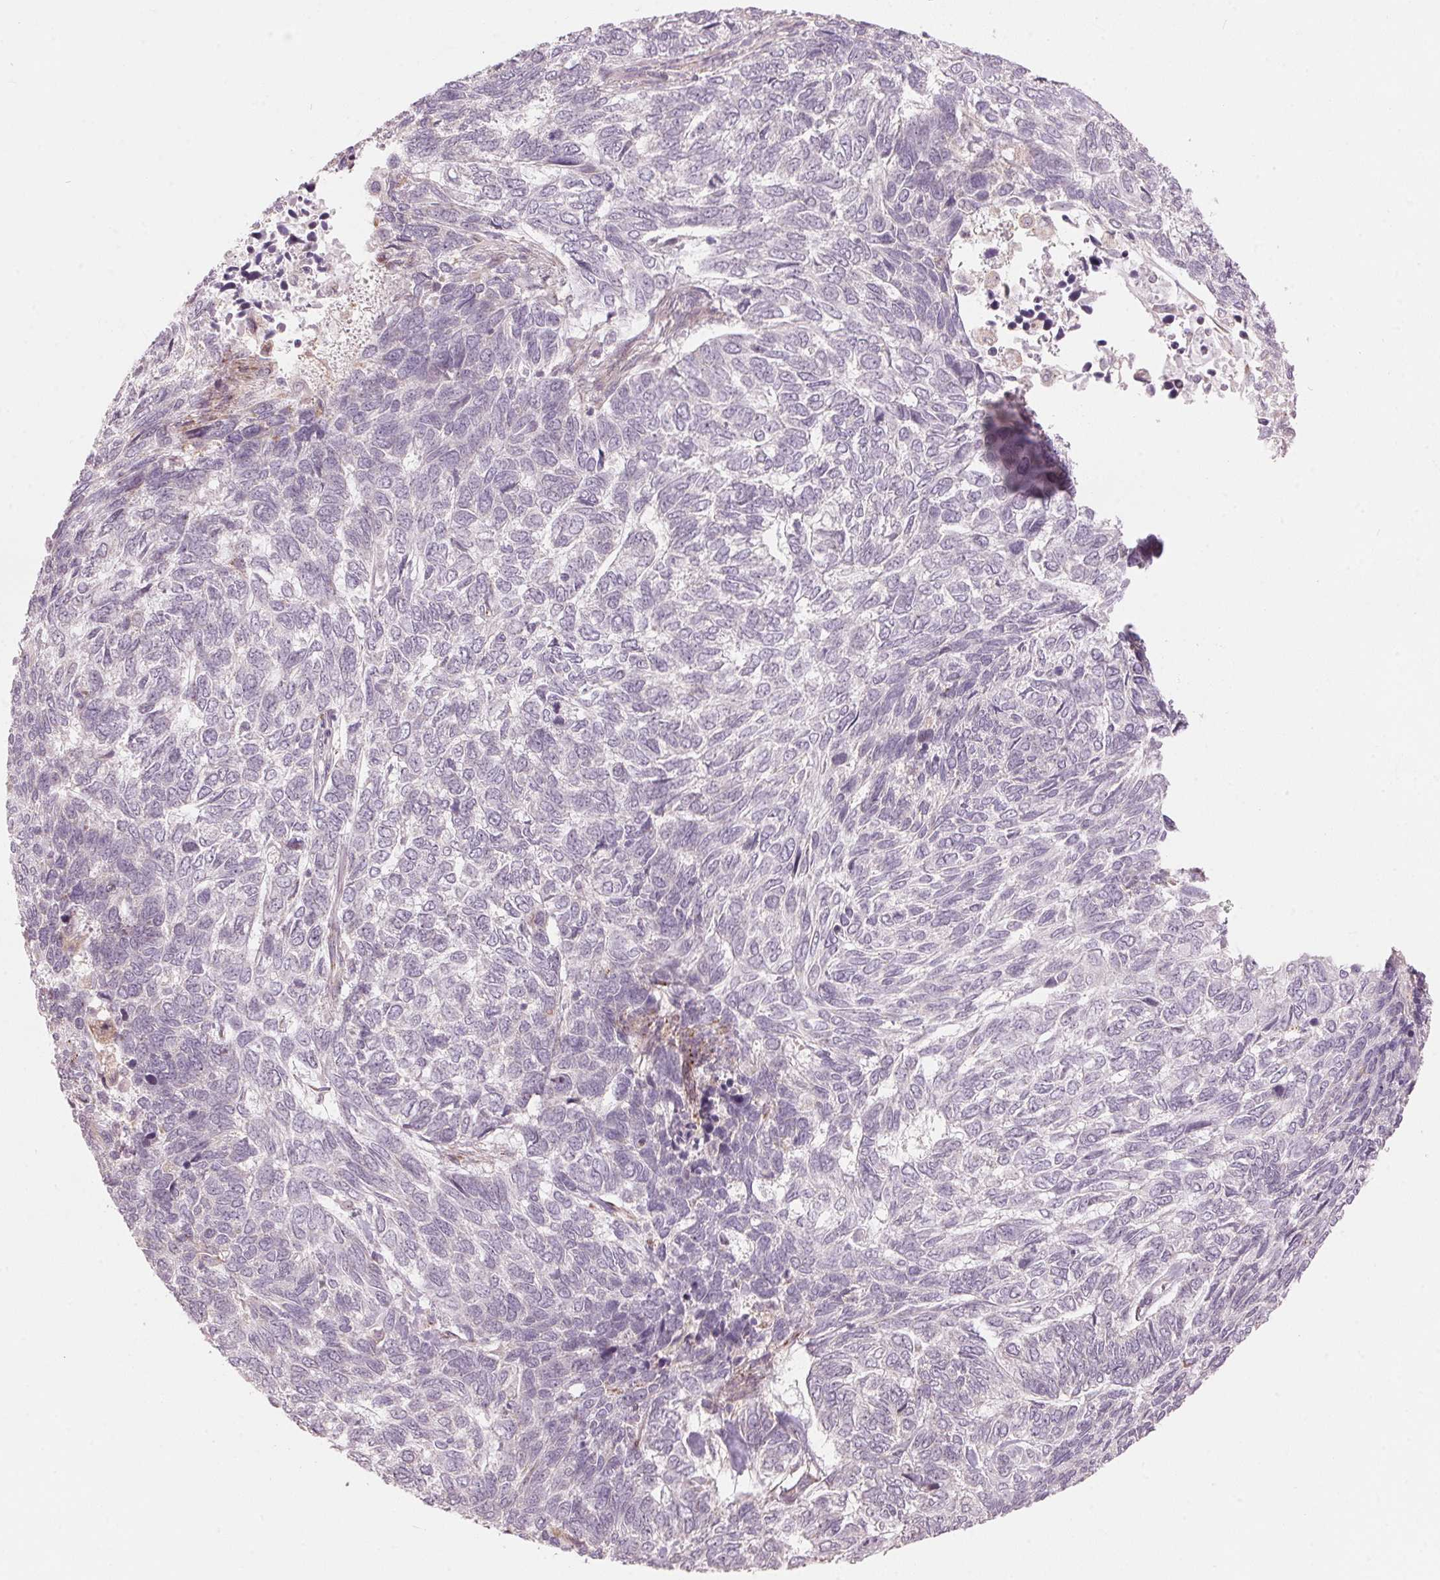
{"staining": {"intensity": "negative", "quantity": "none", "location": "none"}, "tissue": "skin cancer", "cell_type": "Tumor cells", "image_type": "cancer", "snomed": [{"axis": "morphology", "description": "Basal cell carcinoma"}, {"axis": "topography", "description": "Skin"}], "caption": "High power microscopy photomicrograph of an IHC image of skin cancer (basal cell carcinoma), revealing no significant staining in tumor cells.", "gene": "TMED6", "patient": {"sex": "female", "age": 65}}